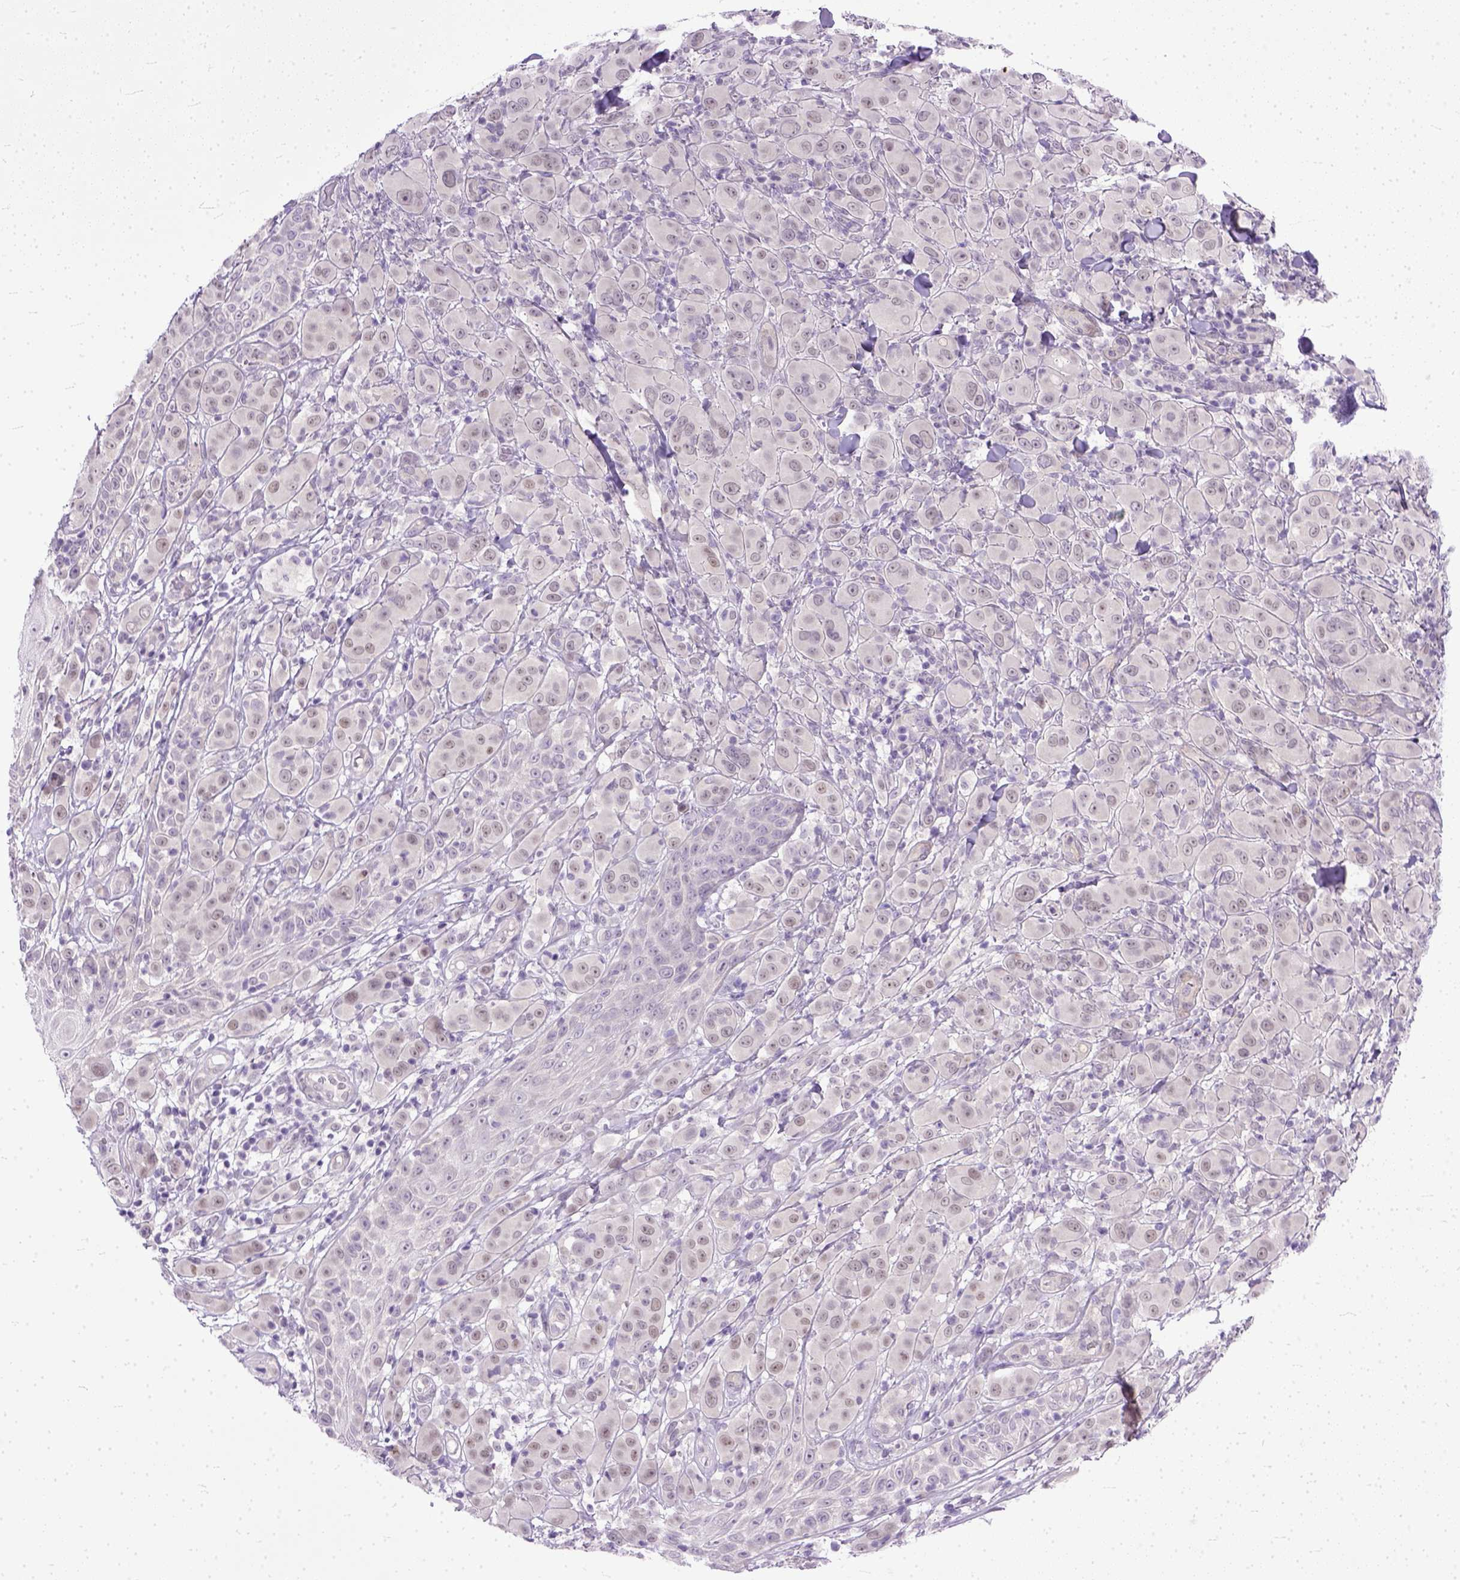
{"staining": {"intensity": "negative", "quantity": "none", "location": "none"}, "tissue": "melanoma", "cell_type": "Tumor cells", "image_type": "cancer", "snomed": [{"axis": "morphology", "description": "Malignant melanoma, NOS"}, {"axis": "topography", "description": "Skin"}], "caption": "High magnification brightfield microscopy of malignant melanoma stained with DAB (brown) and counterstained with hematoxylin (blue): tumor cells show no significant staining.", "gene": "TCEAL7", "patient": {"sex": "female", "age": 87}}